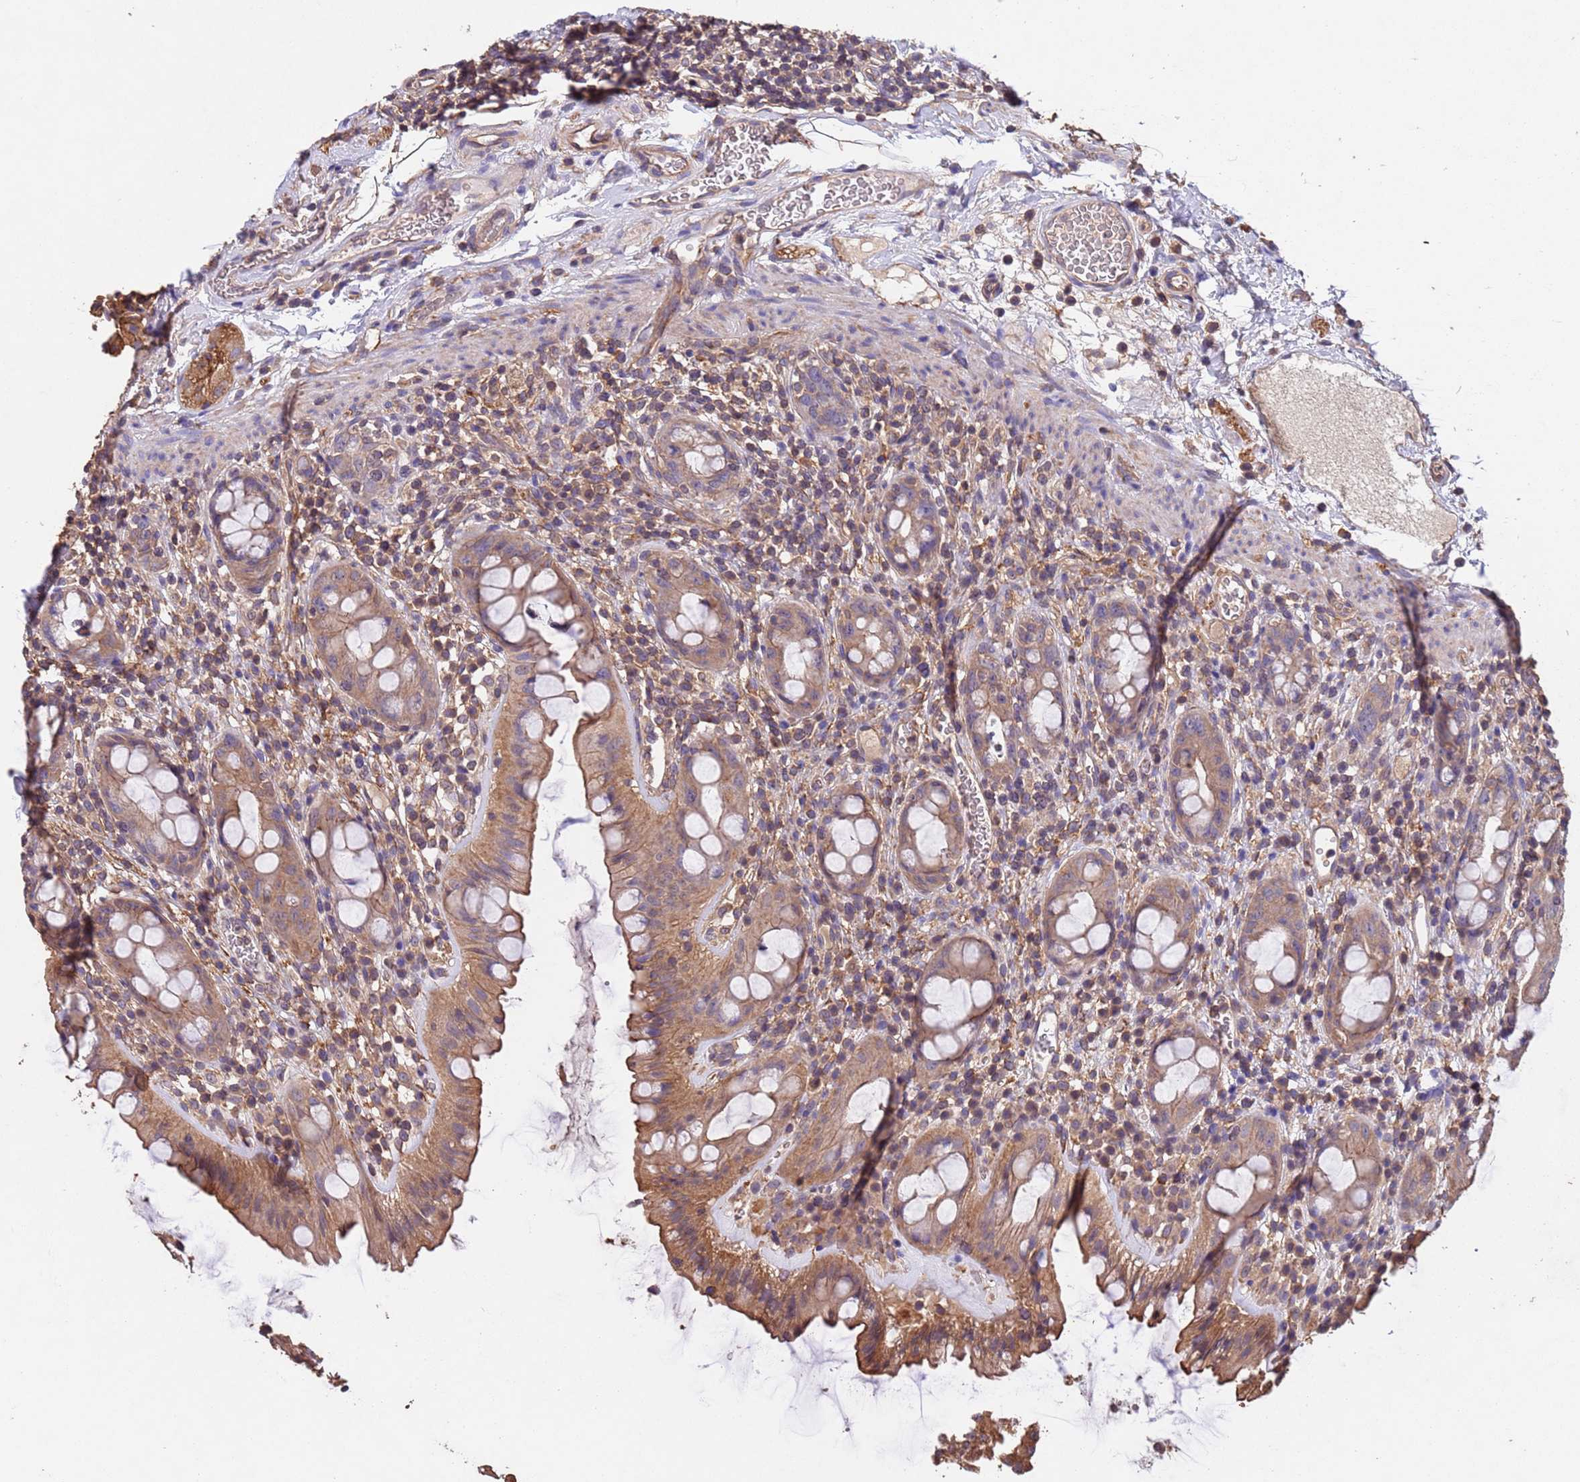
{"staining": {"intensity": "moderate", "quantity": ">75%", "location": "cytoplasmic/membranous"}, "tissue": "rectum", "cell_type": "Glandular cells", "image_type": "normal", "snomed": [{"axis": "morphology", "description": "Normal tissue, NOS"}, {"axis": "topography", "description": "Rectum"}], "caption": "IHC histopathology image of benign human rectum stained for a protein (brown), which exhibits medium levels of moderate cytoplasmic/membranous expression in approximately >75% of glandular cells.", "gene": "MTX3", "patient": {"sex": "female", "age": 57}}